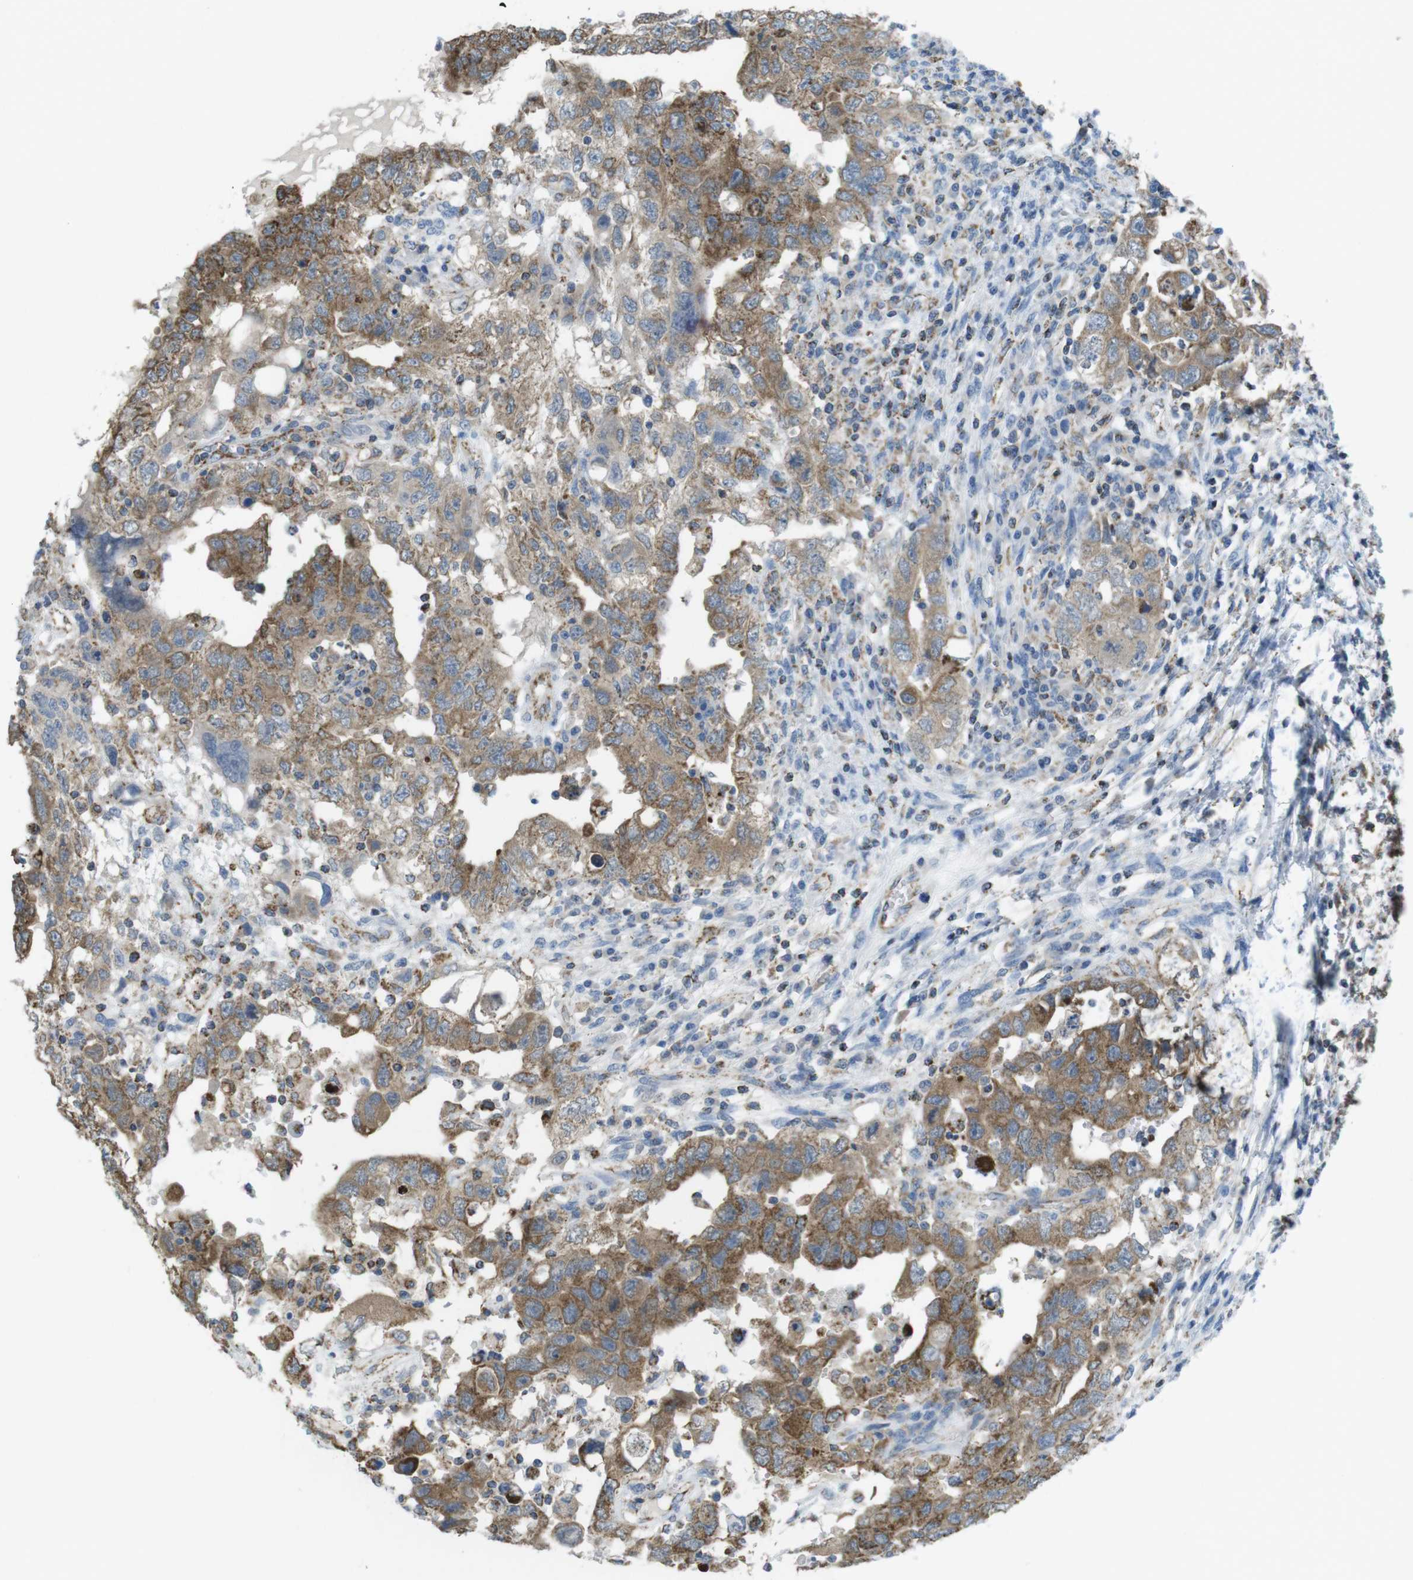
{"staining": {"intensity": "moderate", "quantity": ">75%", "location": "cytoplasmic/membranous"}, "tissue": "testis cancer", "cell_type": "Tumor cells", "image_type": "cancer", "snomed": [{"axis": "morphology", "description": "Carcinoma, Embryonal, NOS"}, {"axis": "topography", "description": "Testis"}], "caption": "Testis embryonal carcinoma stained with a brown dye shows moderate cytoplasmic/membranous positive expression in approximately >75% of tumor cells.", "gene": "GRIK2", "patient": {"sex": "male", "age": 26}}